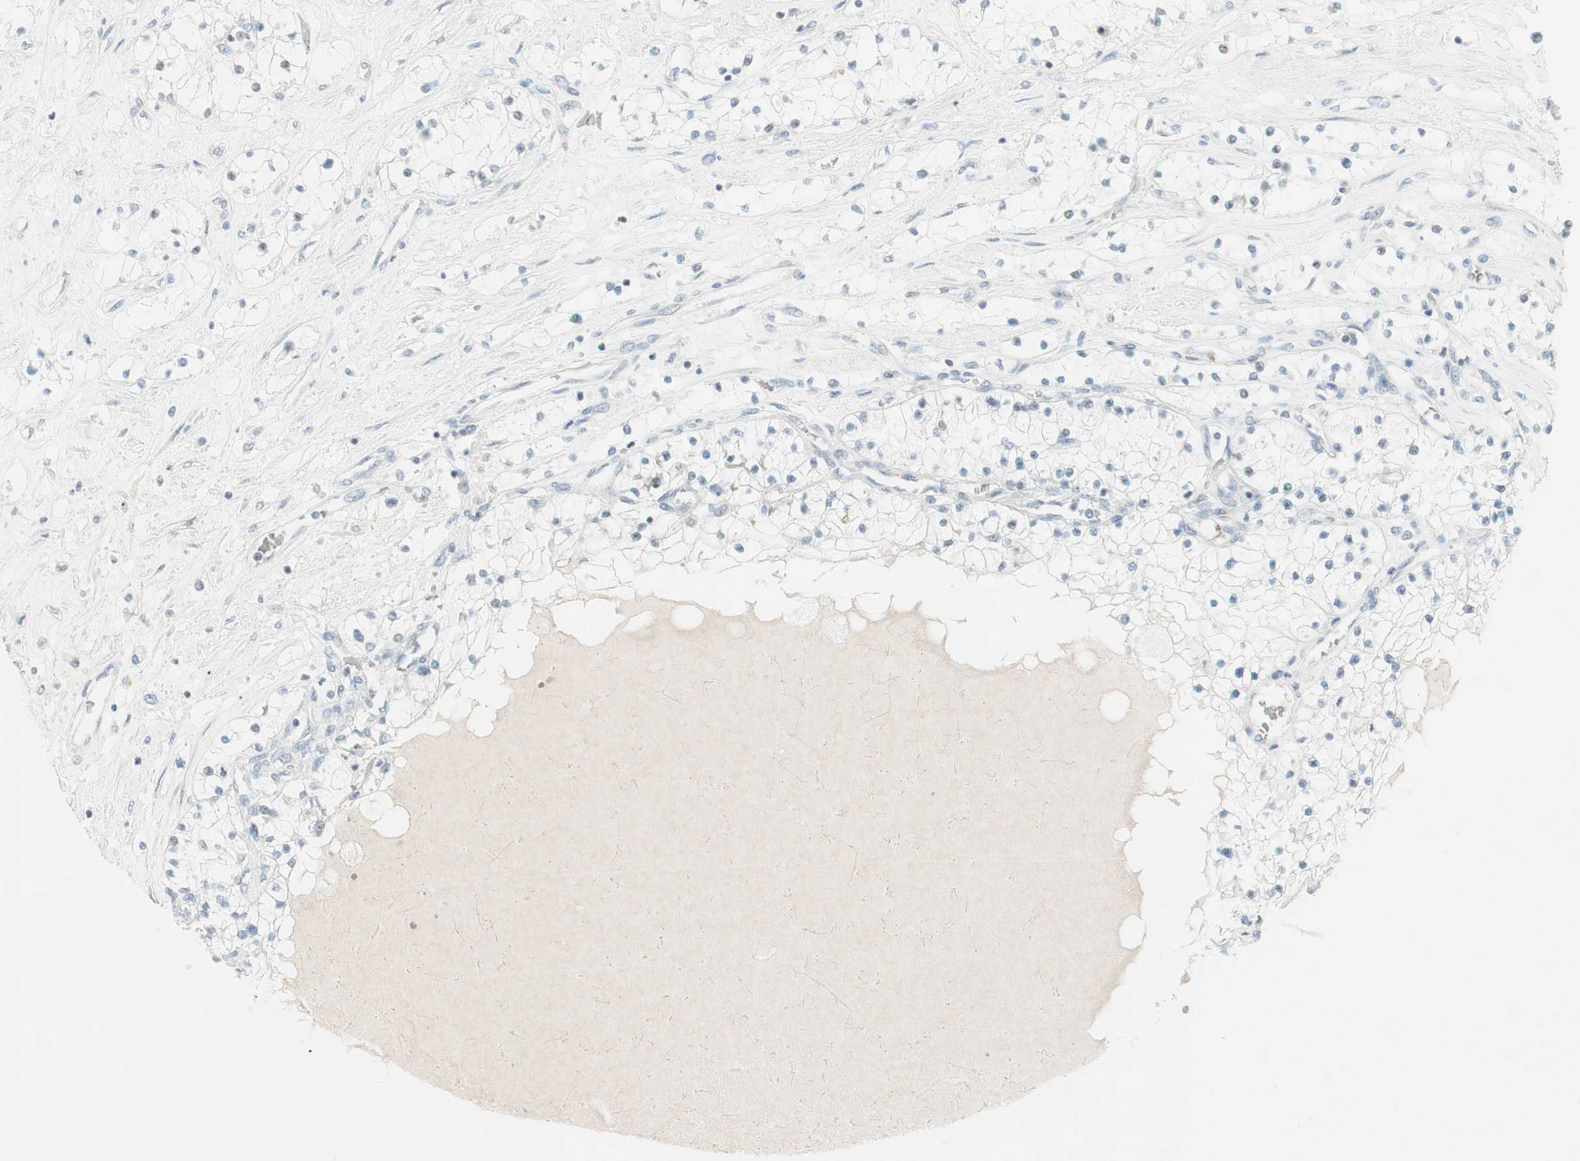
{"staining": {"intensity": "negative", "quantity": "none", "location": "none"}, "tissue": "renal cancer", "cell_type": "Tumor cells", "image_type": "cancer", "snomed": [{"axis": "morphology", "description": "Adenocarcinoma, NOS"}, {"axis": "topography", "description": "Kidney"}], "caption": "Immunohistochemistry (IHC) of renal cancer (adenocarcinoma) exhibits no positivity in tumor cells.", "gene": "MAP4K1", "patient": {"sex": "male", "age": 68}}